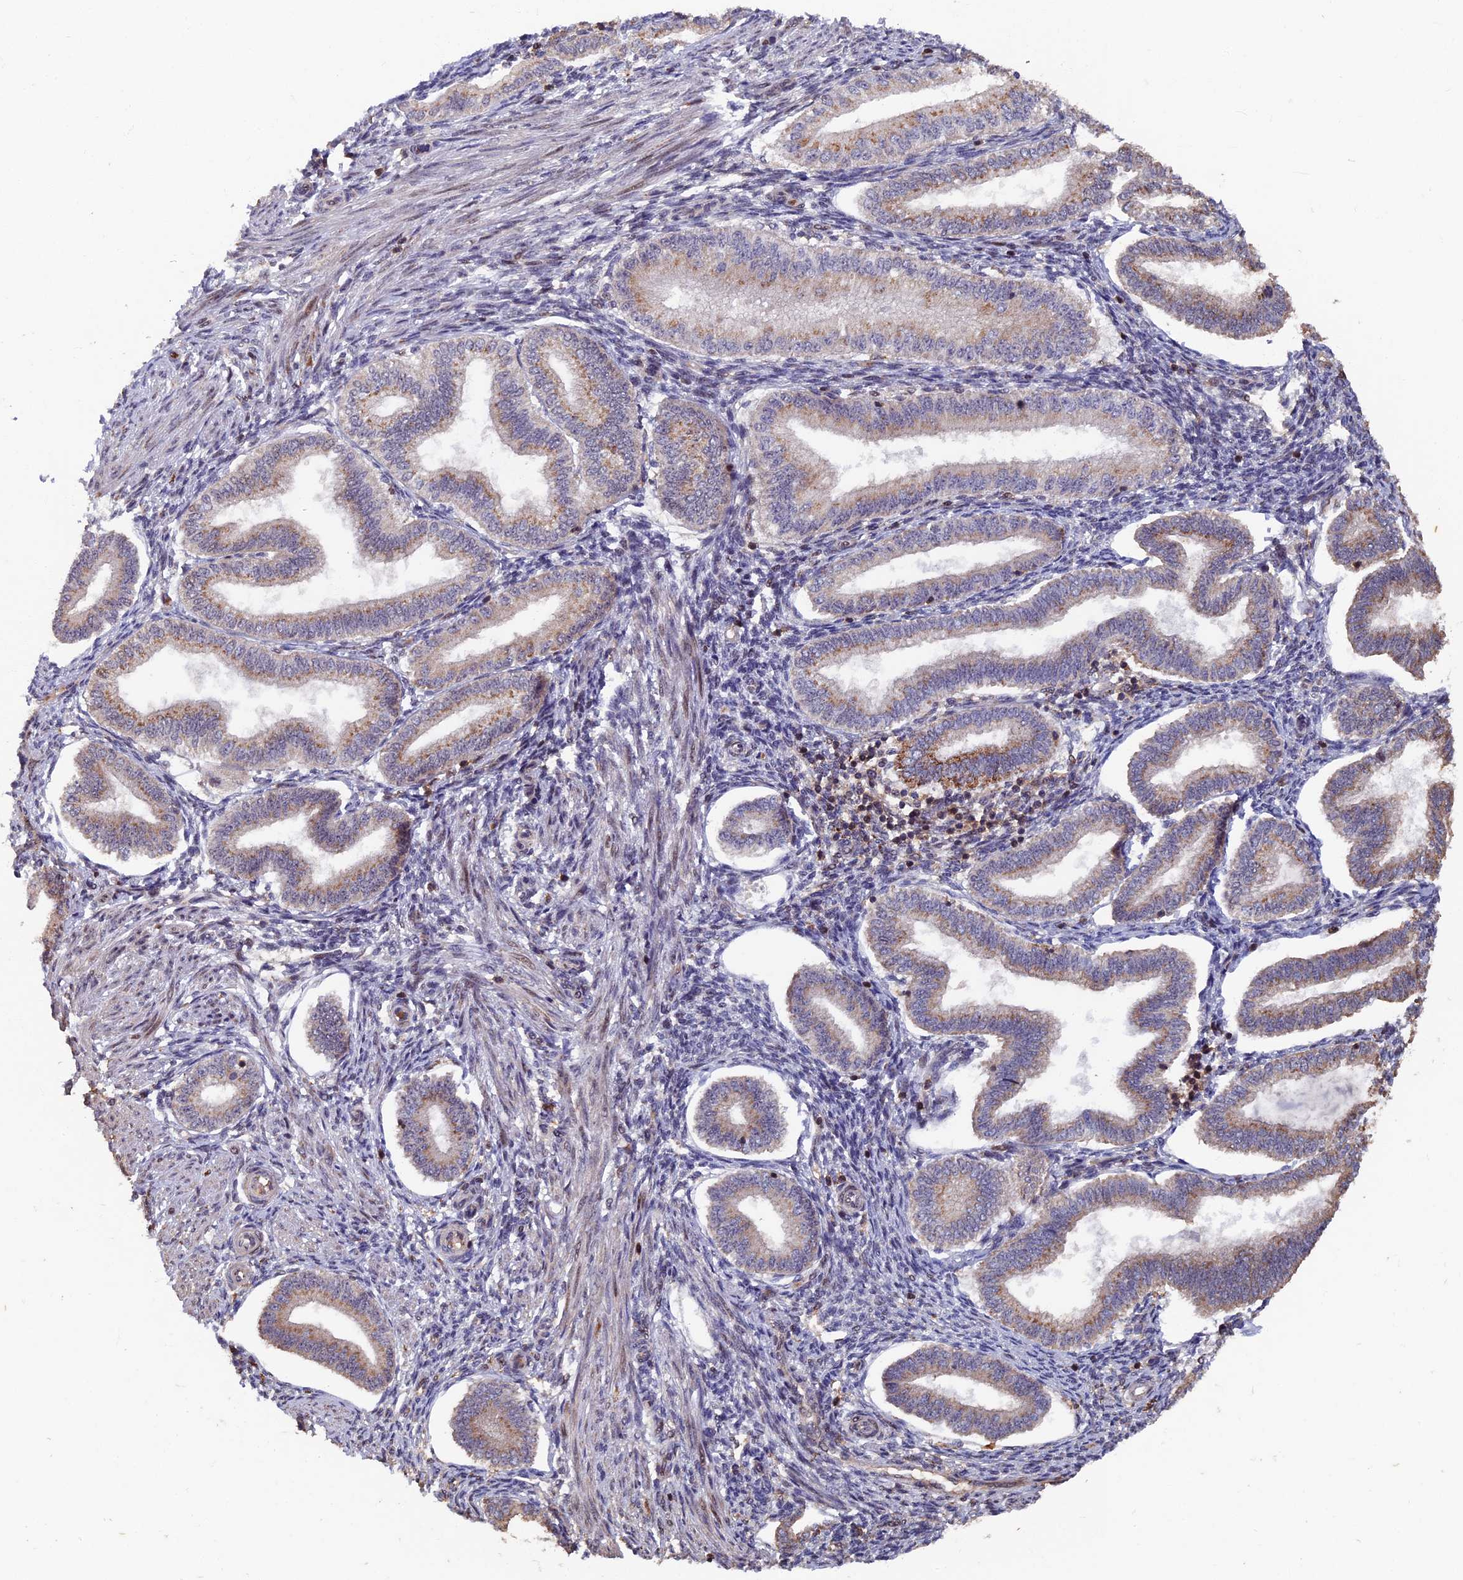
{"staining": {"intensity": "moderate", "quantity": "25%-75%", "location": "cytoplasmic/membranous"}, "tissue": "endometrium", "cell_type": "Cells in endometrial stroma", "image_type": "normal", "snomed": [{"axis": "morphology", "description": "Normal tissue, NOS"}, {"axis": "topography", "description": "Endometrium"}], "caption": "Immunohistochemical staining of unremarkable human endometrium demonstrates medium levels of moderate cytoplasmic/membranous expression in approximately 25%-75% of cells in endometrial stroma.", "gene": "RASGRF1", "patient": {"sex": "female", "age": 39}}